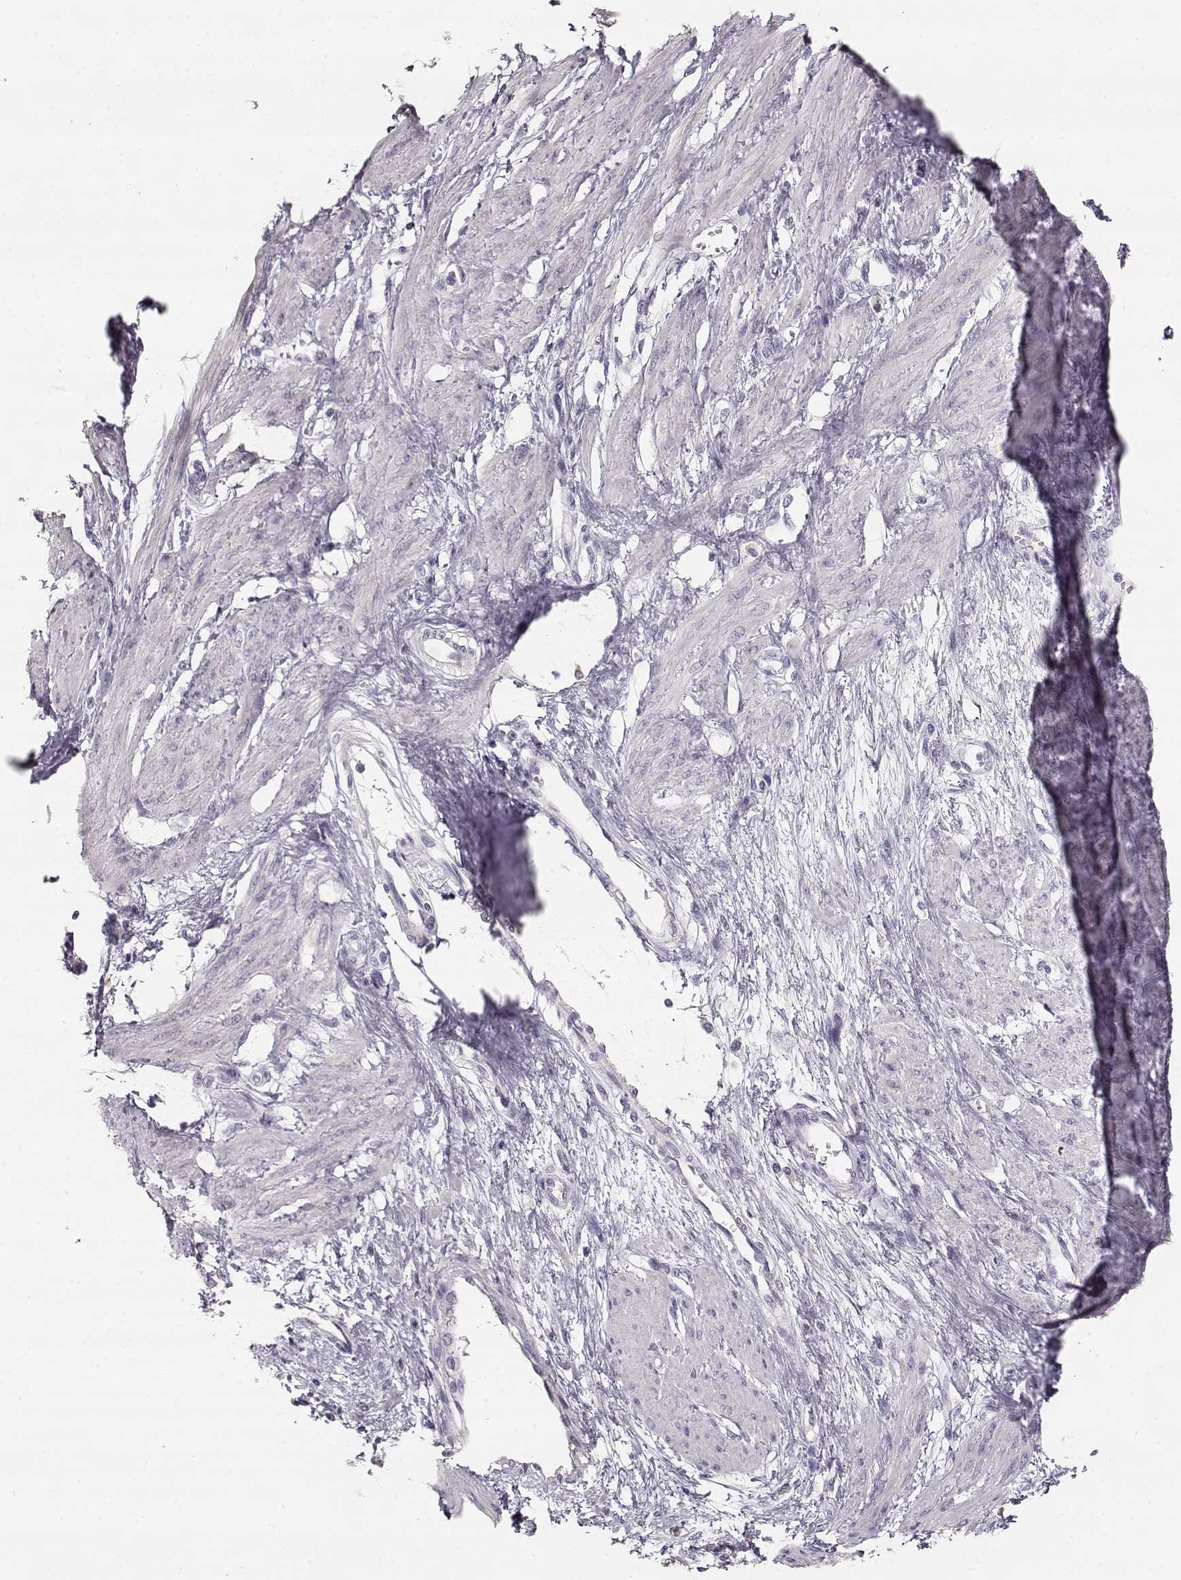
{"staining": {"intensity": "negative", "quantity": "none", "location": "none"}, "tissue": "smooth muscle", "cell_type": "Smooth muscle cells", "image_type": "normal", "snomed": [{"axis": "morphology", "description": "Normal tissue, NOS"}, {"axis": "topography", "description": "Smooth muscle"}, {"axis": "topography", "description": "Uterus"}], "caption": "There is no significant staining in smooth muscle cells of smooth muscle. Nuclei are stained in blue.", "gene": "TPH2", "patient": {"sex": "female", "age": 39}}